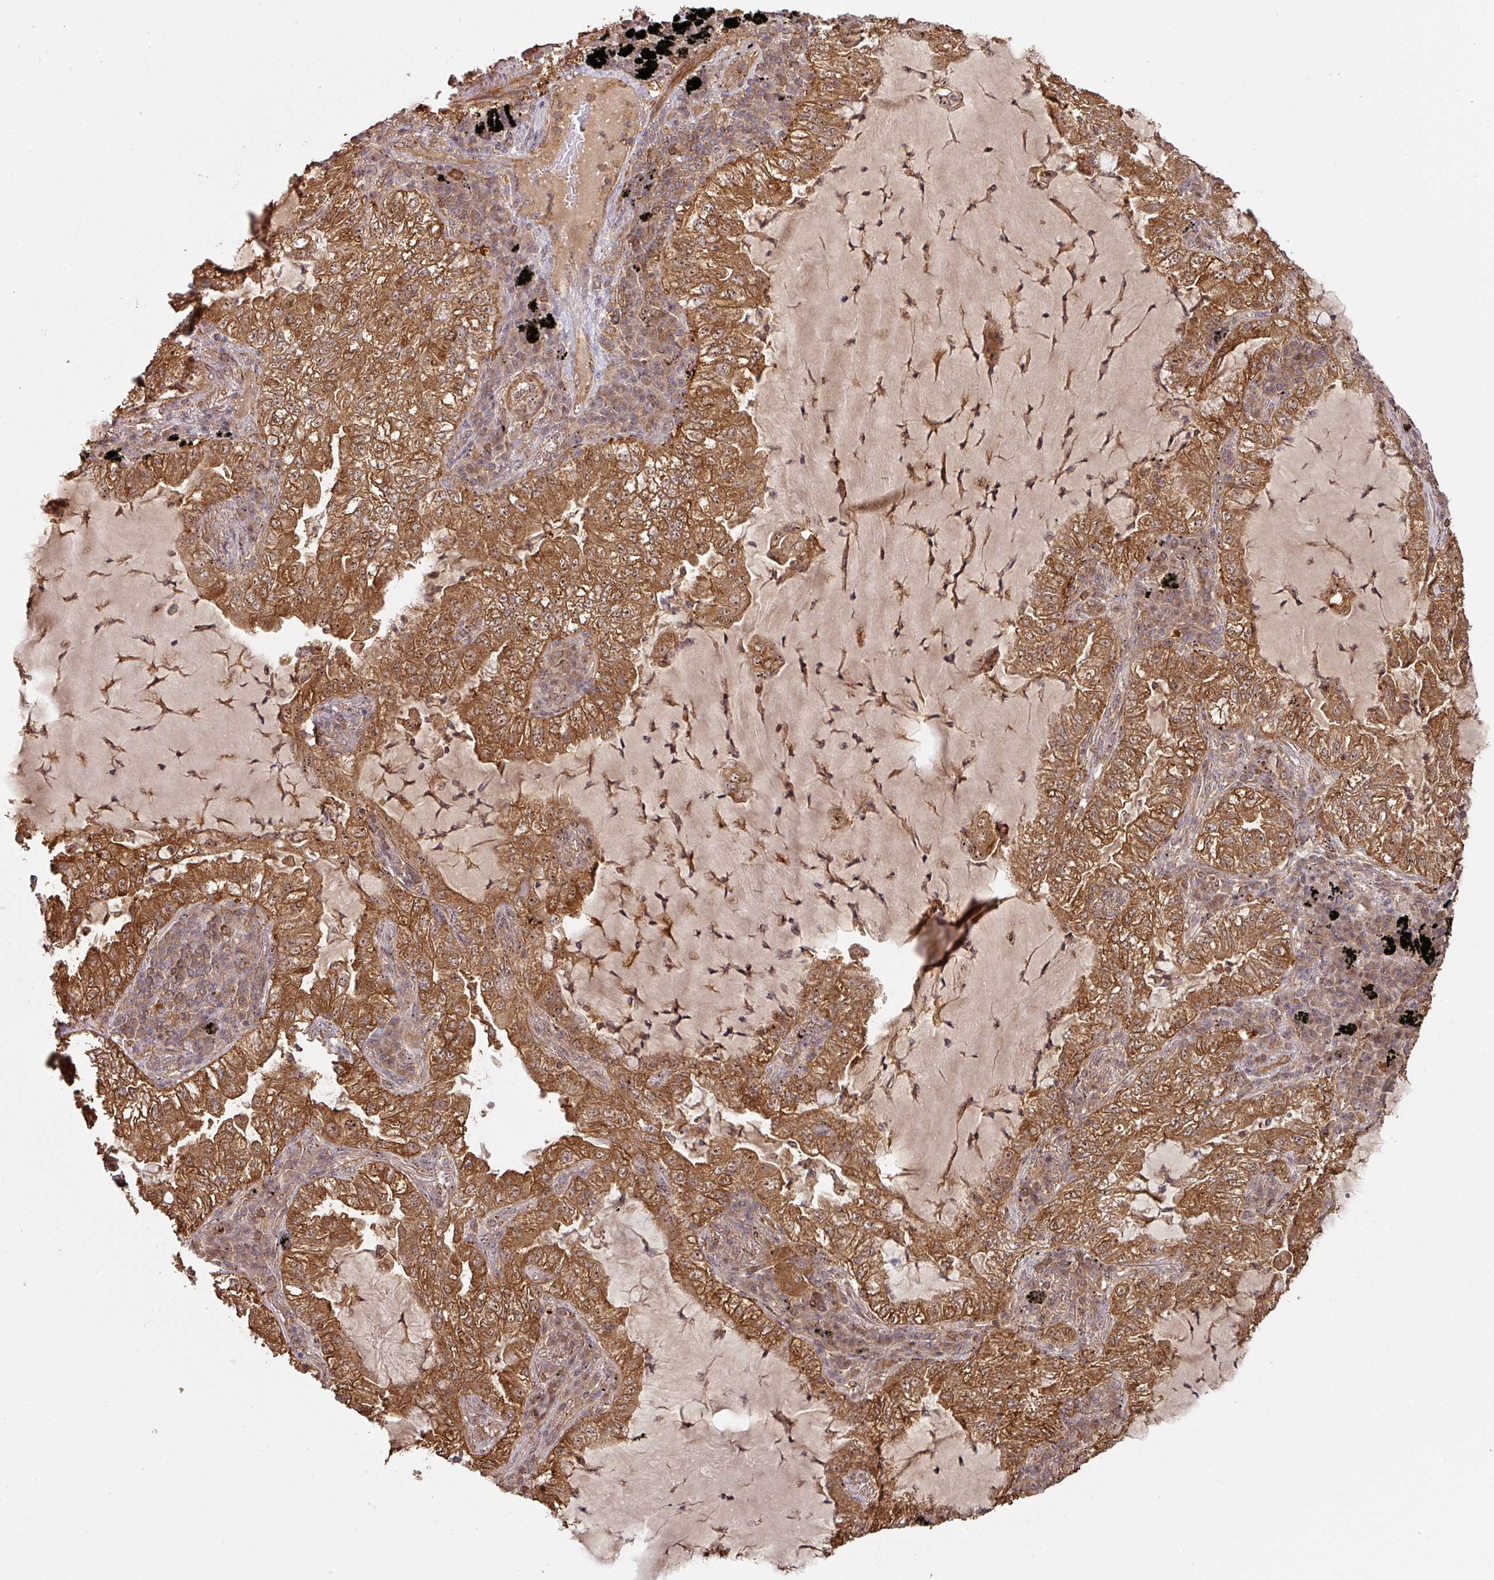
{"staining": {"intensity": "strong", "quantity": ">75%", "location": "cytoplasmic/membranous,nuclear"}, "tissue": "lung cancer", "cell_type": "Tumor cells", "image_type": "cancer", "snomed": [{"axis": "morphology", "description": "Adenocarcinoma, NOS"}, {"axis": "topography", "description": "Lung"}], "caption": "Immunohistochemical staining of adenocarcinoma (lung) displays strong cytoplasmic/membranous and nuclear protein positivity in about >75% of tumor cells. Immunohistochemistry stains the protein of interest in brown and the nuclei are stained blue.", "gene": "ZNF322", "patient": {"sex": "female", "age": 73}}